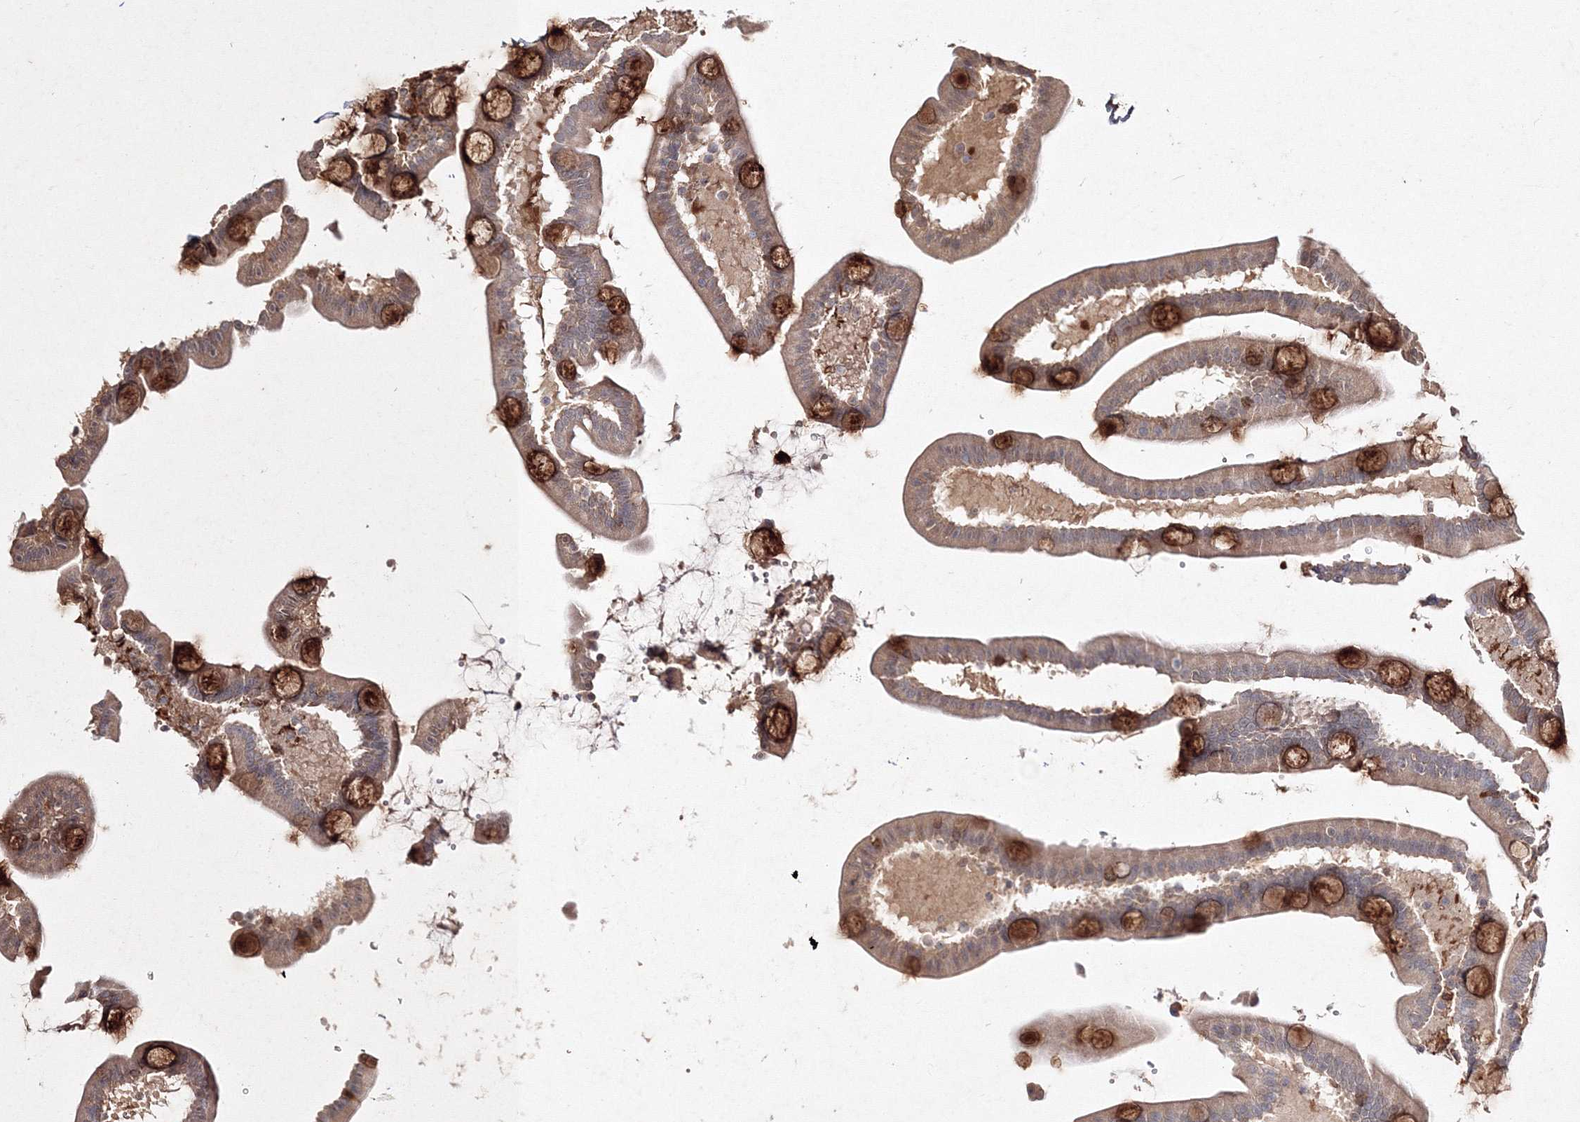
{"staining": {"intensity": "moderate", "quantity": "25%-75%", "location": "cytoplasmic/membranous"}, "tissue": "duodenum", "cell_type": "Glandular cells", "image_type": "normal", "snomed": [{"axis": "morphology", "description": "Normal tissue, NOS"}, {"axis": "topography", "description": "Duodenum"}], "caption": "A brown stain highlights moderate cytoplasmic/membranous positivity of a protein in glandular cells of unremarkable human duodenum. (Stains: DAB (3,3'-diaminobenzidine) in brown, nuclei in blue, Microscopy: brightfield microscopy at high magnification).", "gene": "S100A11", "patient": {"sex": "male", "age": 54}}